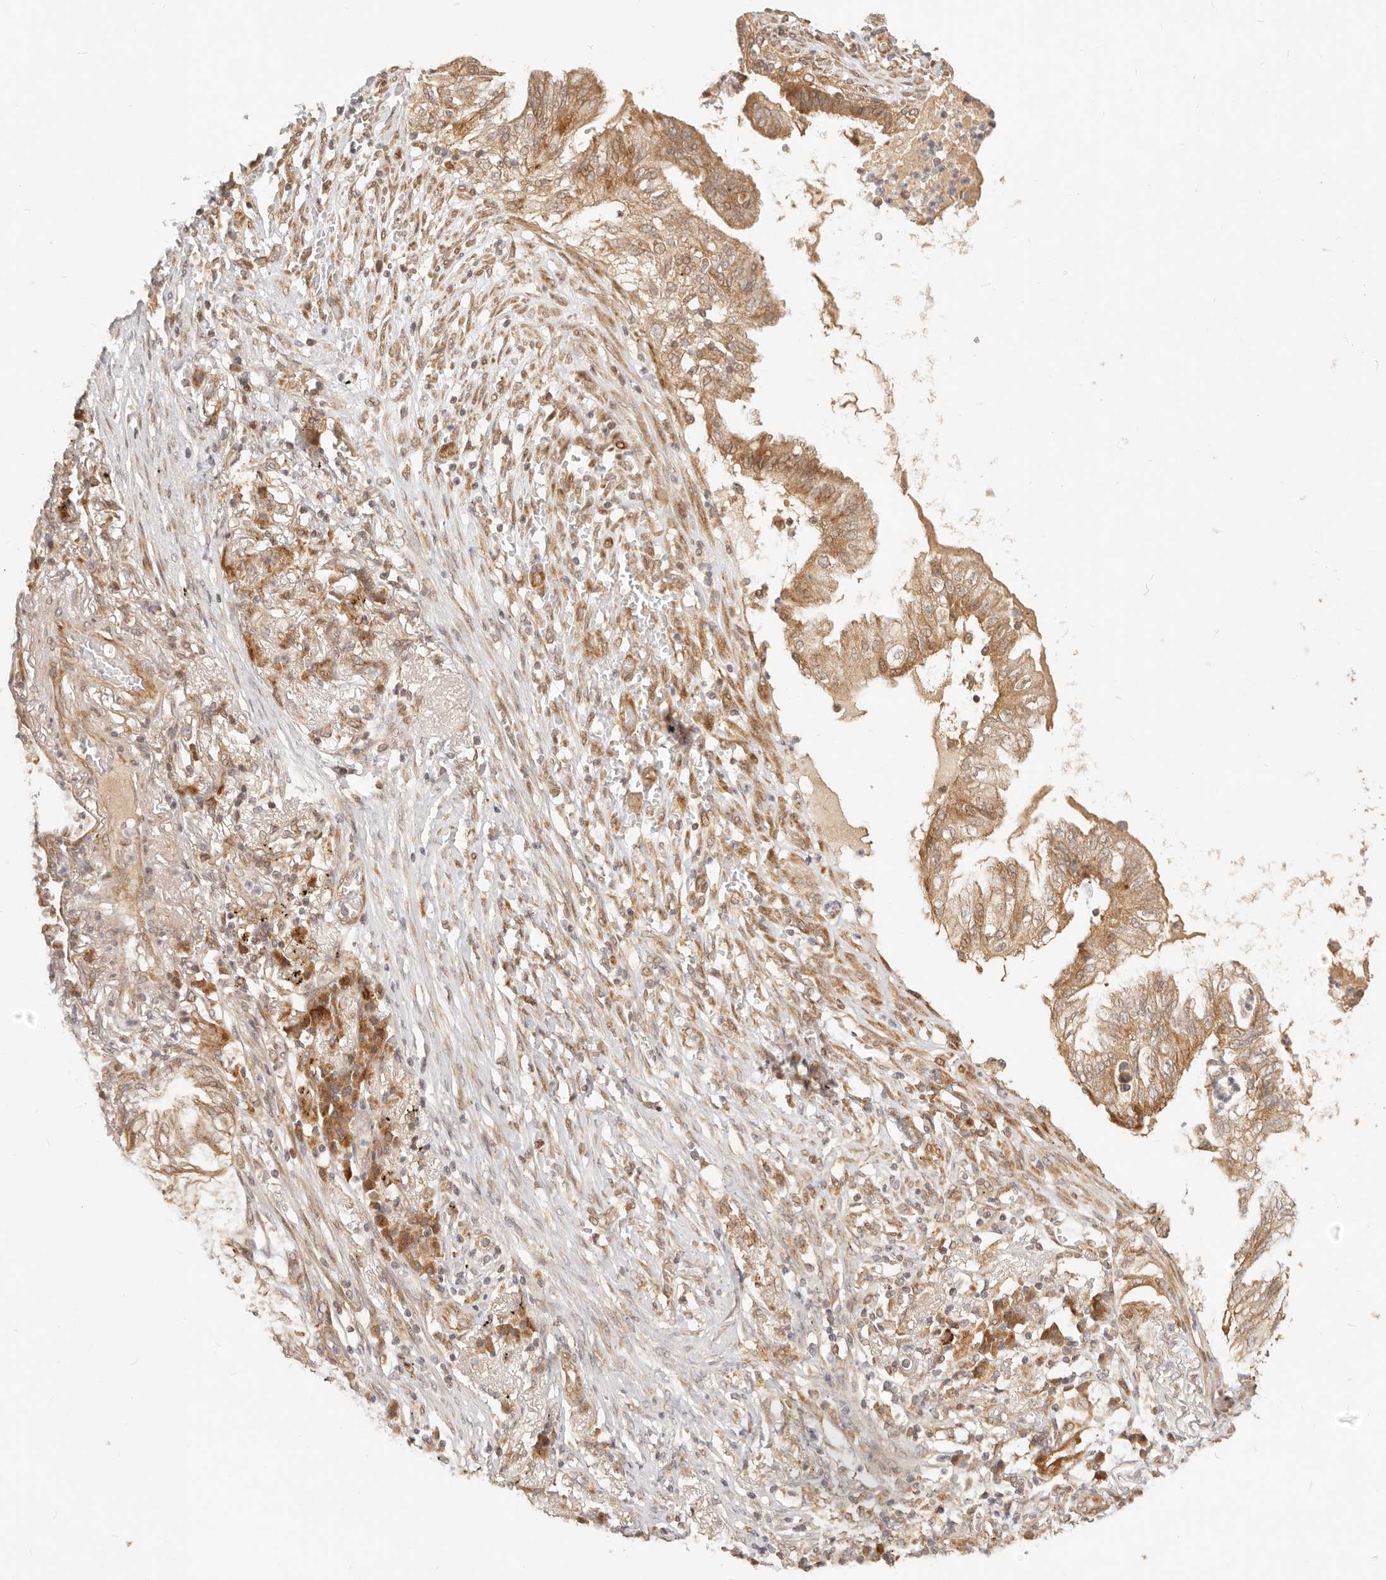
{"staining": {"intensity": "moderate", "quantity": ">75%", "location": "cytoplasmic/membranous"}, "tissue": "lung cancer", "cell_type": "Tumor cells", "image_type": "cancer", "snomed": [{"axis": "morphology", "description": "Adenocarcinoma, NOS"}, {"axis": "topography", "description": "Lung"}], "caption": "Lung cancer (adenocarcinoma) stained with immunohistochemistry (IHC) exhibits moderate cytoplasmic/membranous positivity in about >75% of tumor cells.", "gene": "TIMM17A", "patient": {"sex": "female", "age": 70}}